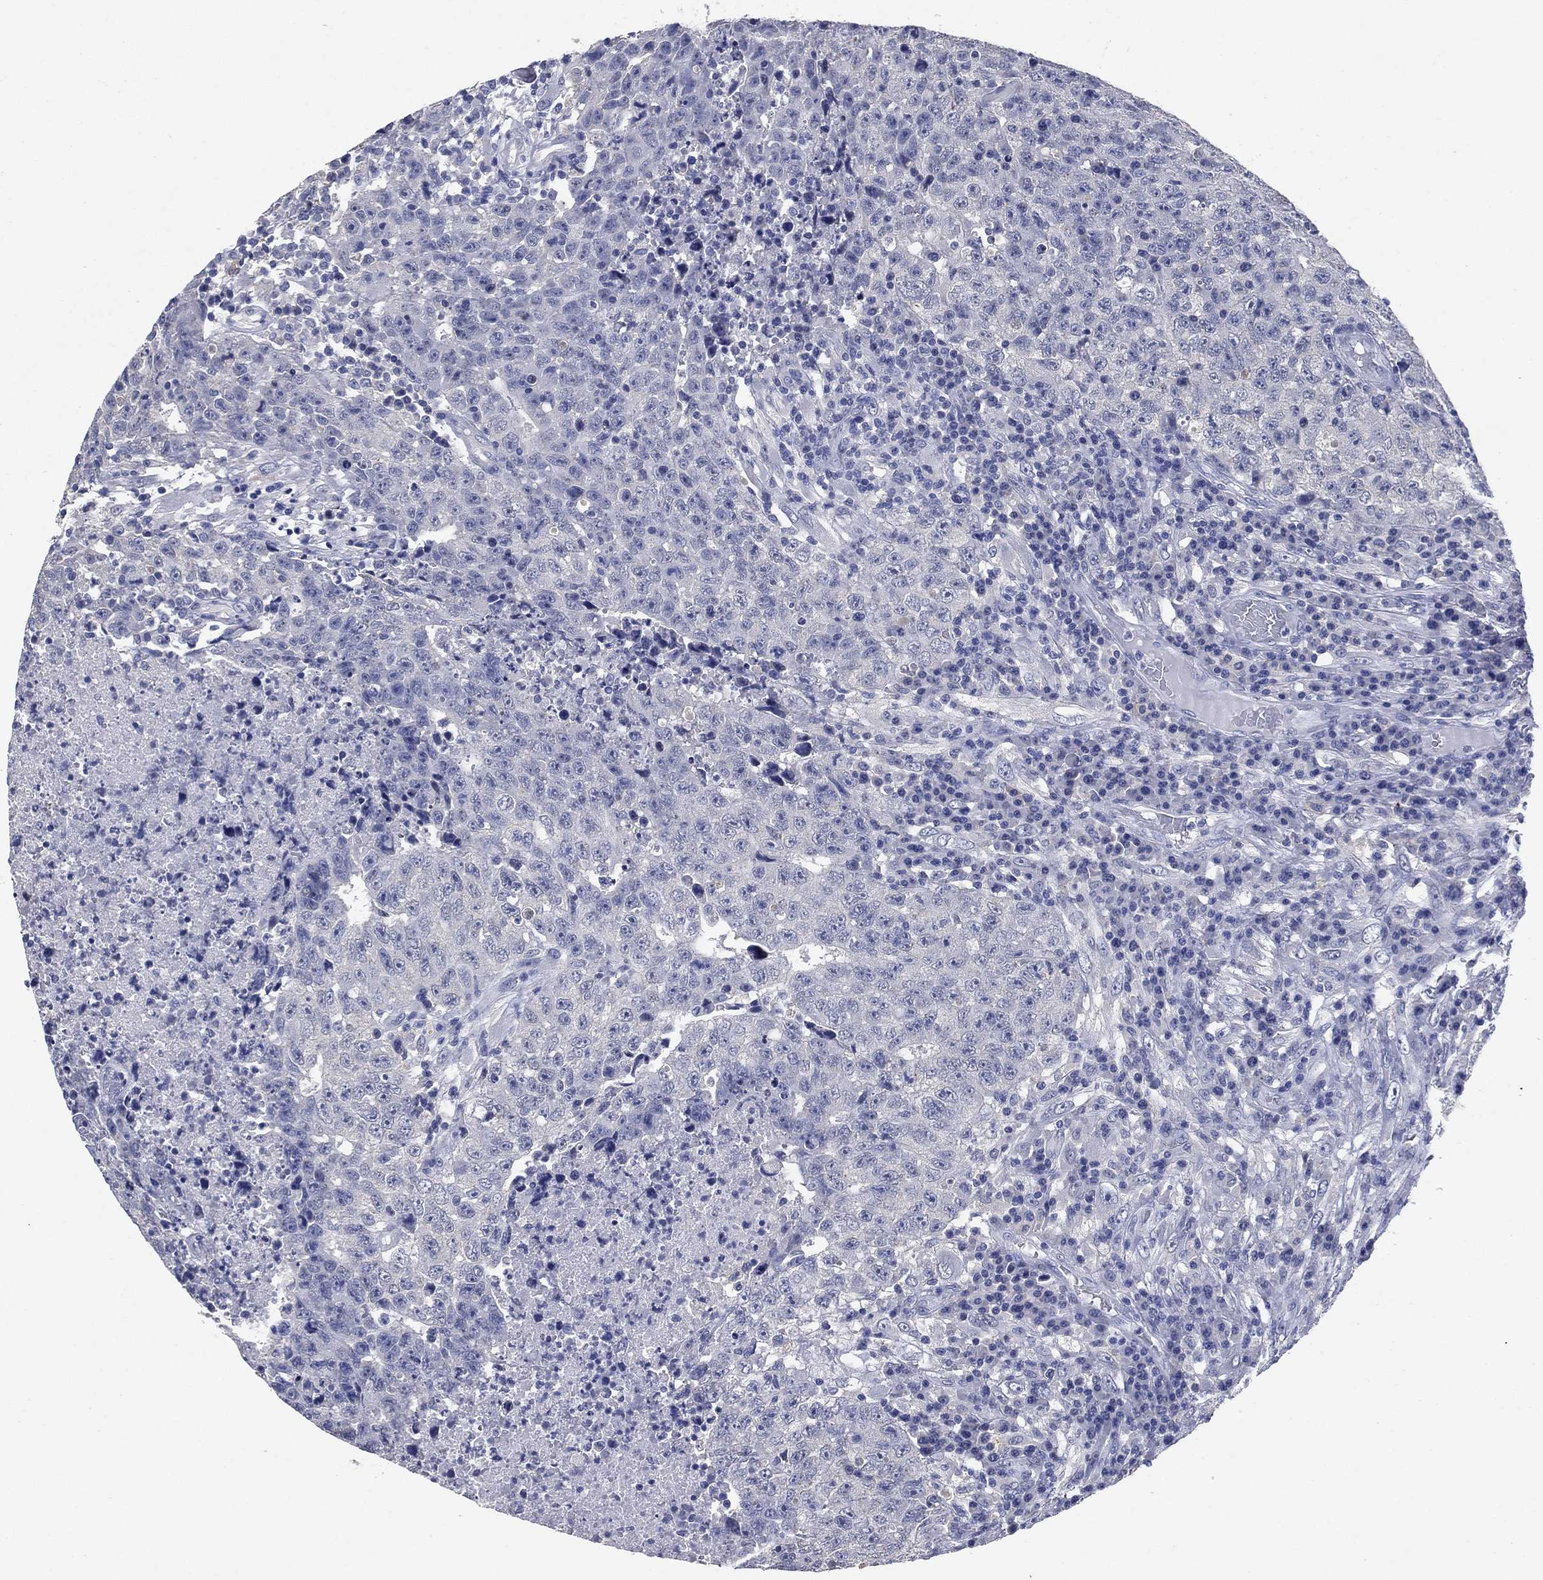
{"staining": {"intensity": "negative", "quantity": "none", "location": "none"}, "tissue": "testis cancer", "cell_type": "Tumor cells", "image_type": "cancer", "snomed": [{"axis": "morphology", "description": "Necrosis, NOS"}, {"axis": "morphology", "description": "Carcinoma, Embryonal, NOS"}, {"axis": "topography", "description": "Testis"}], "caption": "An IHC photomicrograph of testis cancer is shown. There is no staining in tumor cells of testis cancer. (DAB (3,3'-diaminobenzidine) immunohistochemistry, high magnification).", "gene": "FSCN2", "patient": {"sex": "male", "age": 19}}